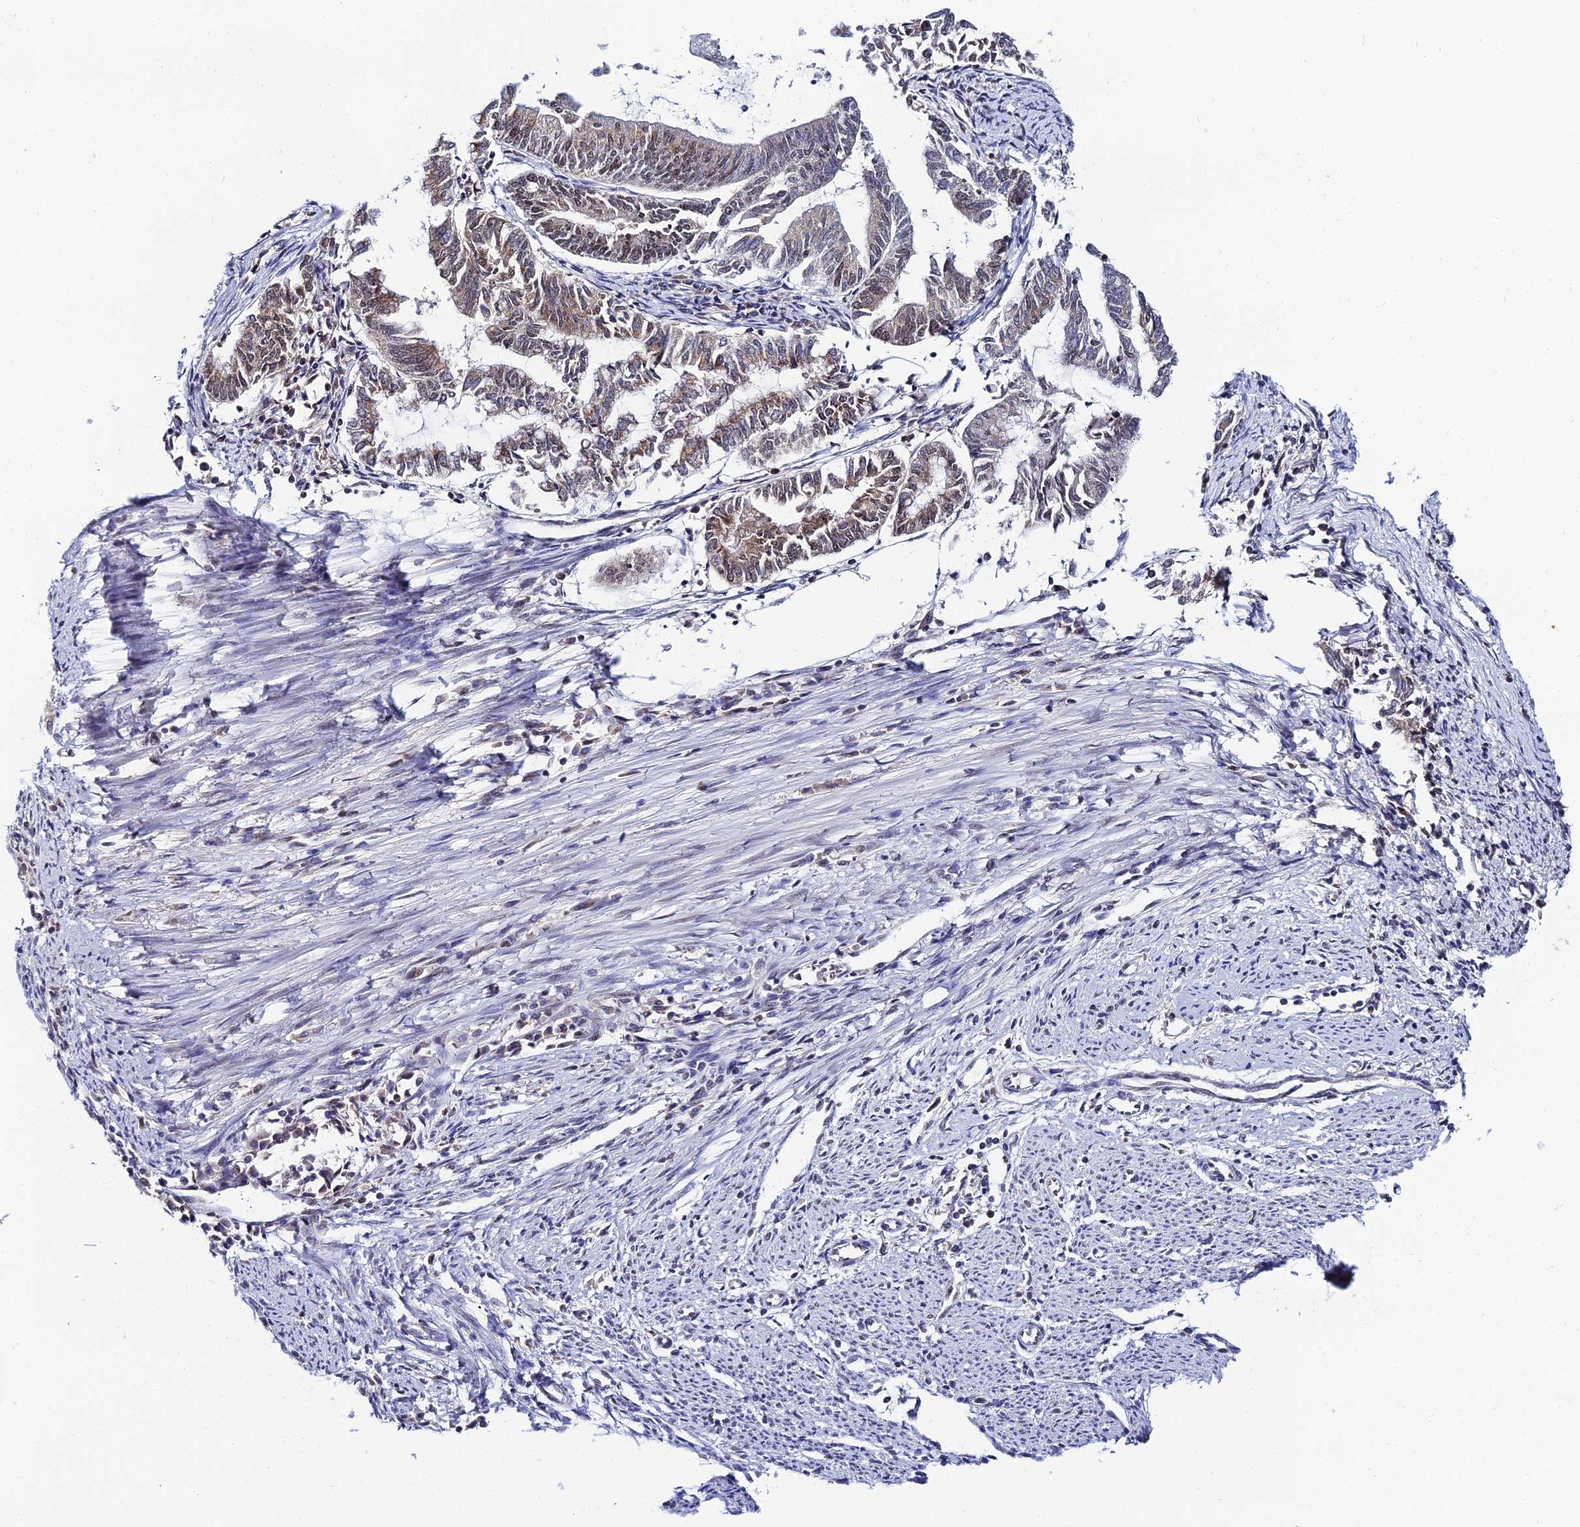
{"staining": {"intensity": "moderate", "quantity": "25%-75%", "location": "cytoplasmic/membranous,nuclear"}, "tissue": "endometrial cancer", "cell_type": "Tumor cells", "image_type": "cancer", "snomed": [{"axis": "morphology", "description": "Adenocarcinoma, NOS"}, {"axis": "topography", "description": "Endometrium"}], "caption": "About 25%-75% of tumor cells in human adenocarcinoma (endometrial) show moderate cytoplasmic/membranous and nuclear protein staining as visualized by brown immunohistochemical staining.", "gene": "EXOSC3", "patient": {"sex": "female", "age": 79}}